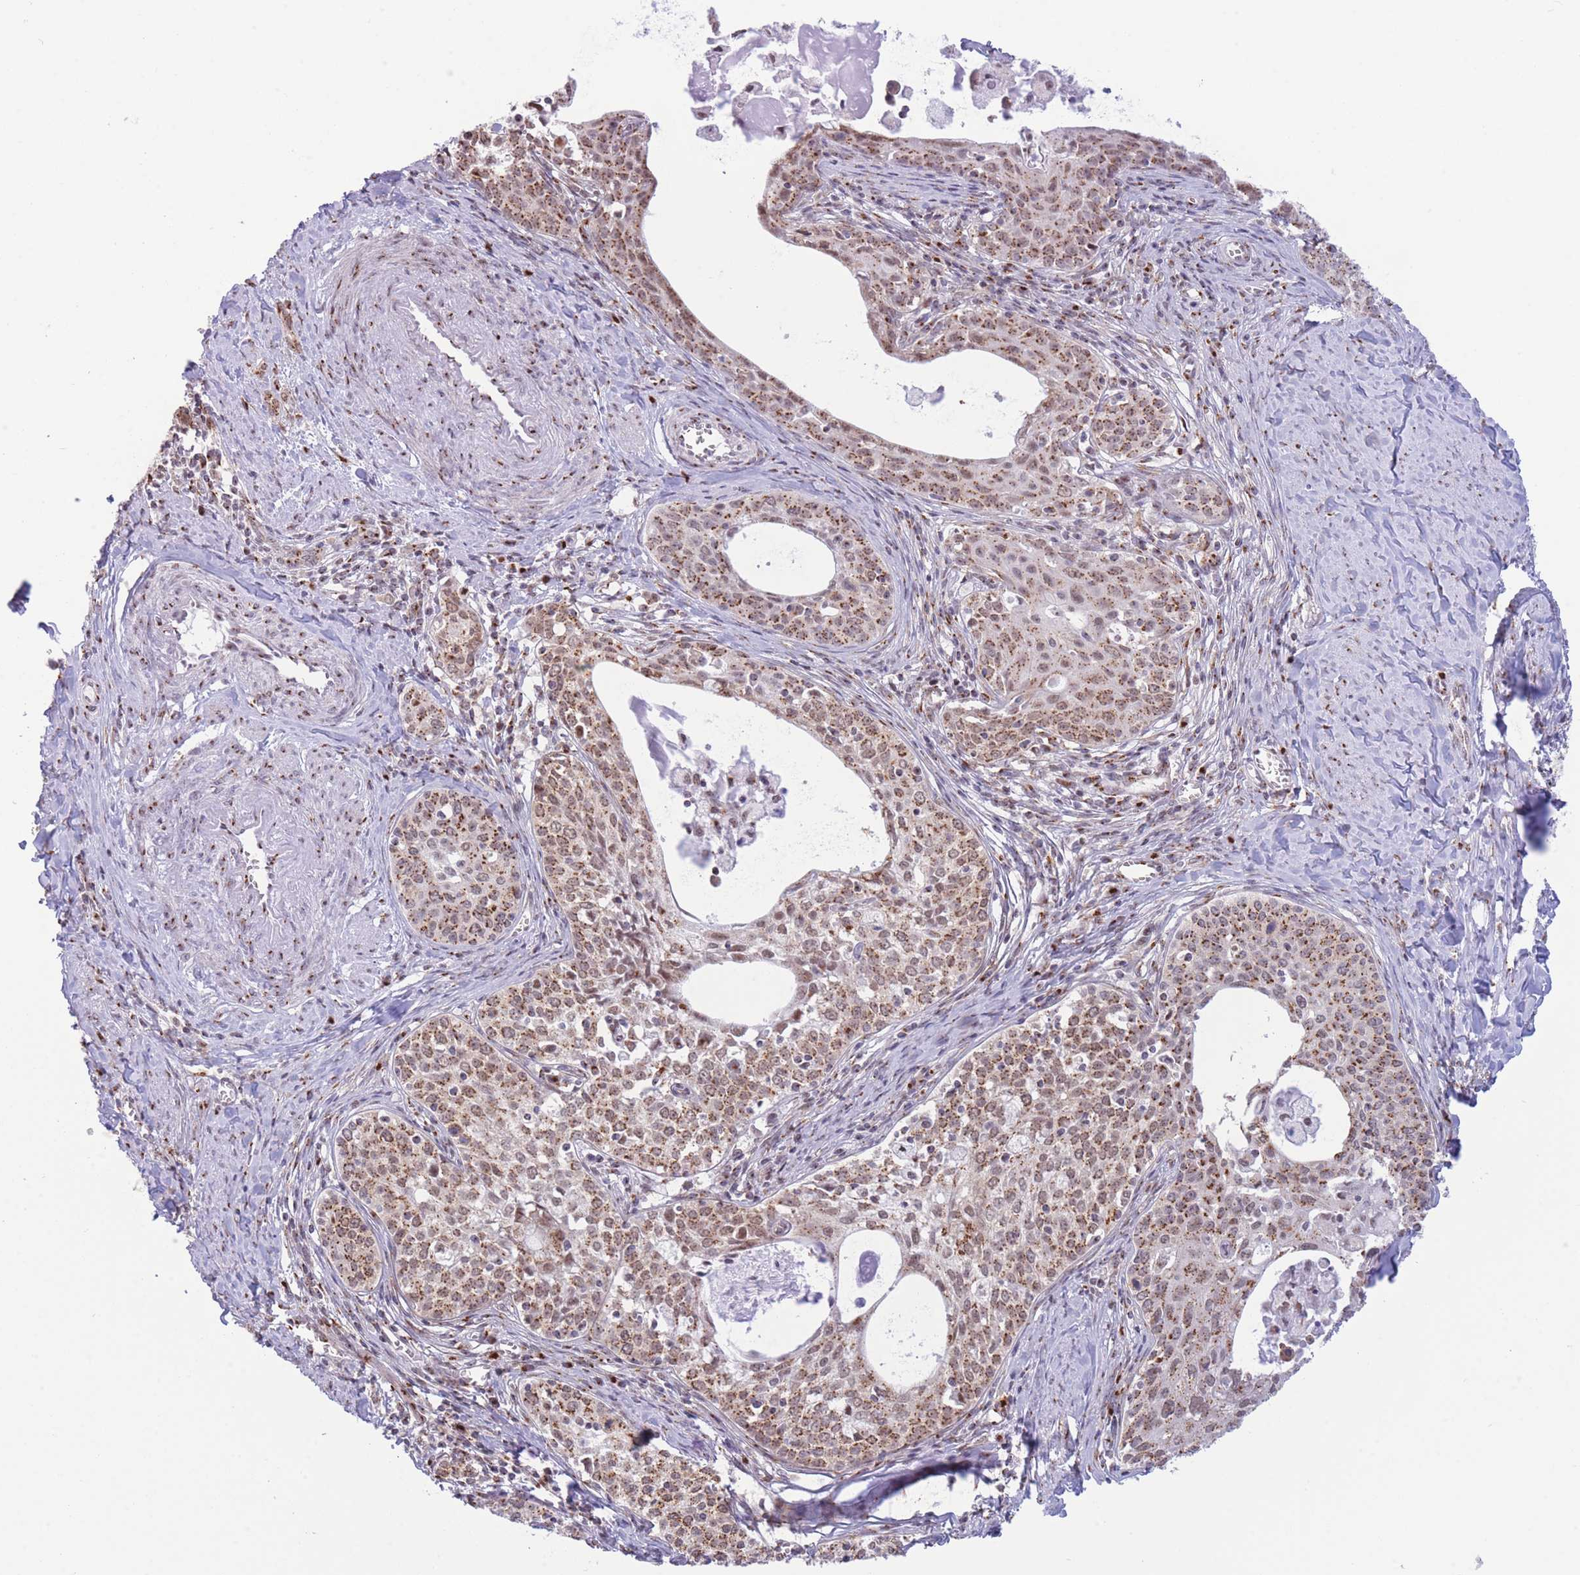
{"staining": {"intensity": "moderate", "quantity": ">75%", "location": "cytoplasmic/membranous,nuclear"}, "tissue": "cervical cancer", "cell_type": "Tumor cells", "image_type": "cancer", "snomed": [{"axis": "morphology", "description": "Squamous cell carcinoma, NOS"}, {"axis": "morphology", "description": "Adenocarcinoma, NOS"}, {"axis": "topography", "description": "Cervix"}], "caption": "Protein staining by immunohistochemistry (IHC) shows moderate cytoplasmic/membranous and nuclear staining in approximately >75% of tumor cells in cervical cancer (squamous cell carcinoma).", "gene": "INO80C", "patient": {"sex": "female", "age": 52}}